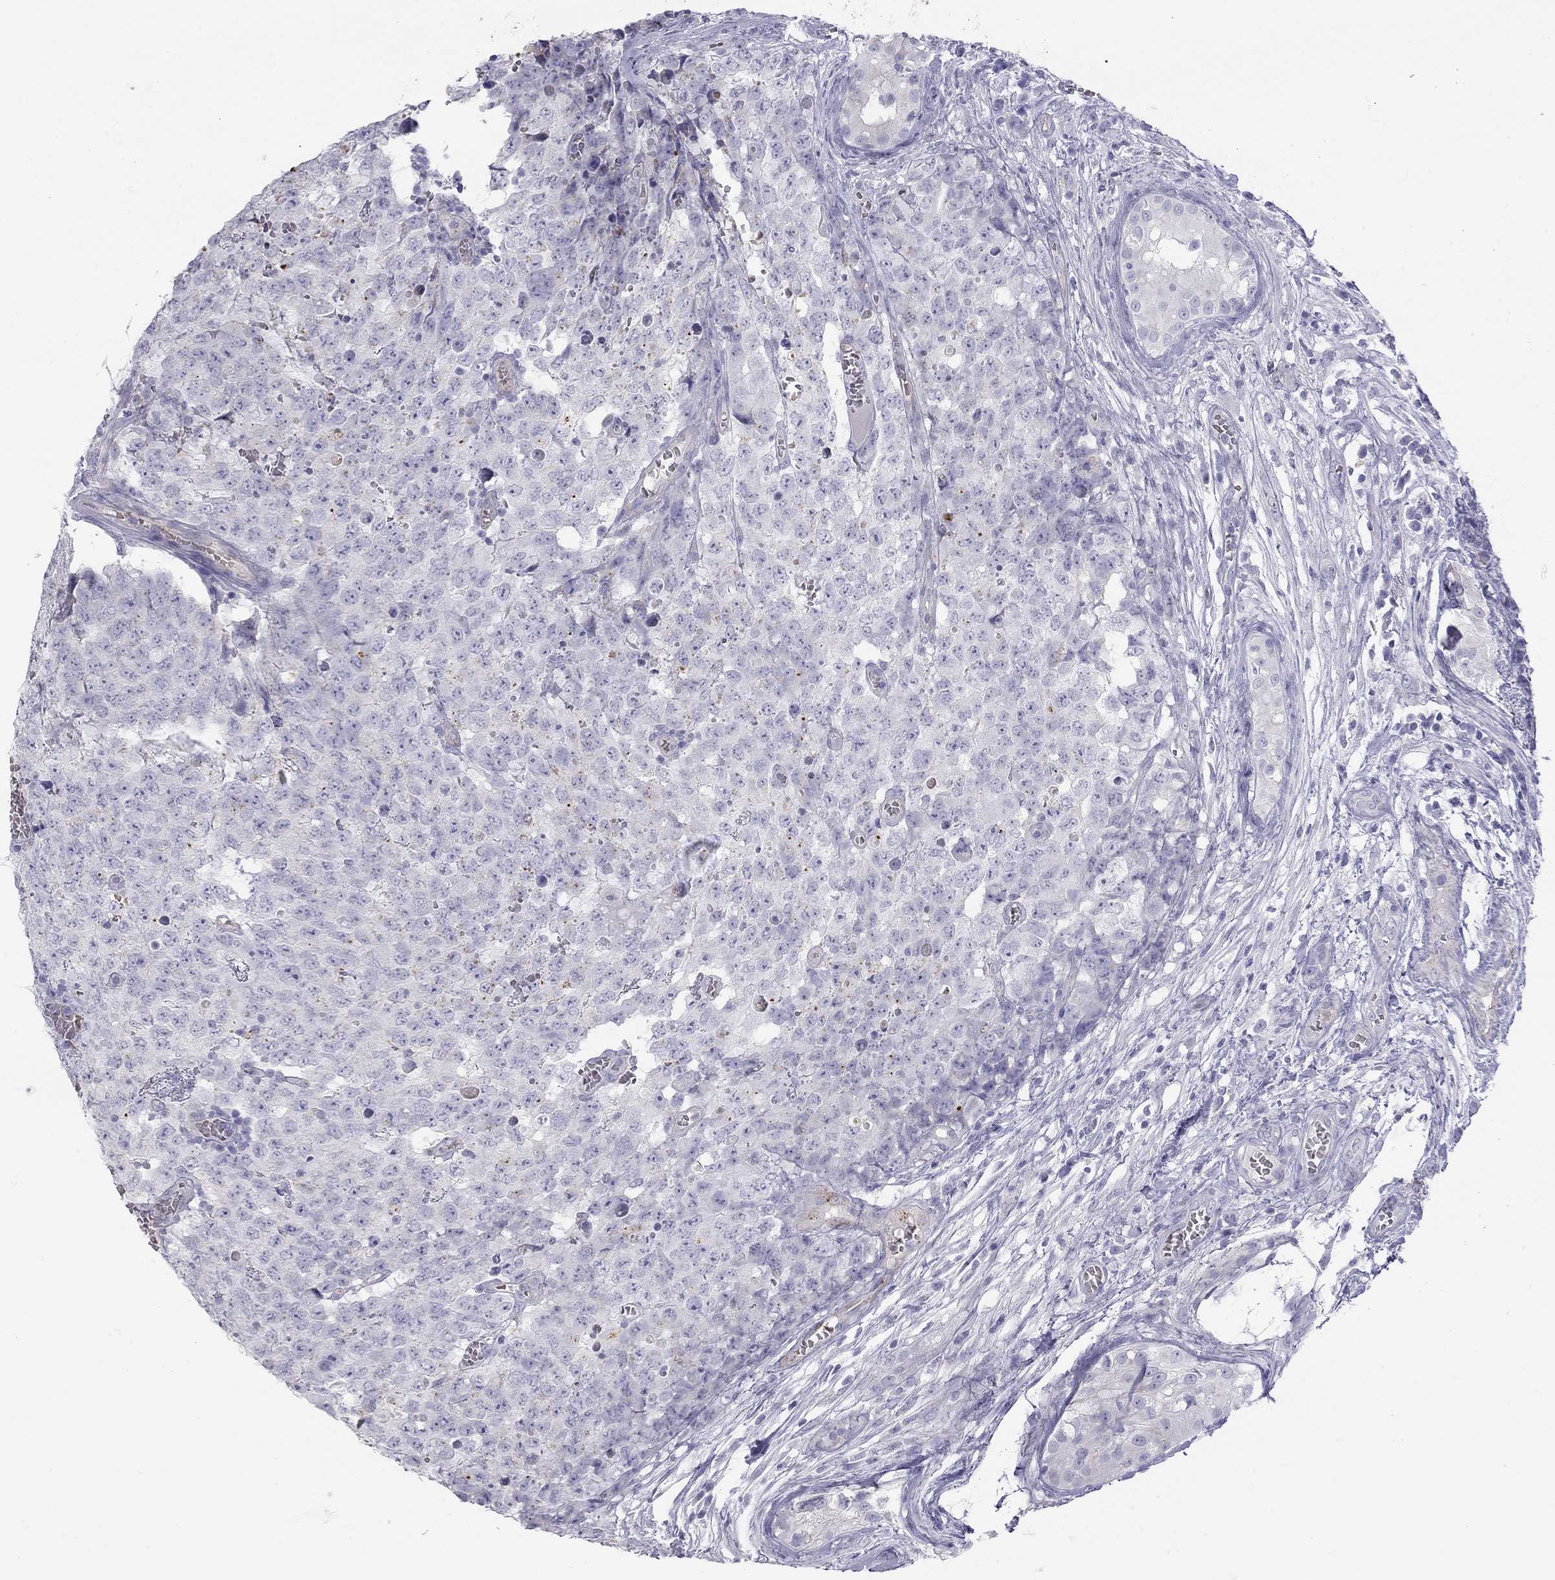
{"staining": {"intensity": "negative", "quantity": "none", "location": "none"}, "tissue": "testis cancer", "cell_type": "Tumor cells", "image_type": "cancer", "snomed": [{"axis": "morphology", "description": "Carcinoma, Embryonal, NOS"}, {"axis": "topography", "description": "Testis"}], "caption": "IHC micrograph of neoplastic tissue: human testis cancer stained with DAB (3,3'-diaminobenzidine) exhibits no significant protein staining in tumor cells. (DAB (3,3'-diaminobenzidine) immunohistochemistry, high magnification).", "gene": "TDRD6", "patient": {"sex": "male", "age": 23}}